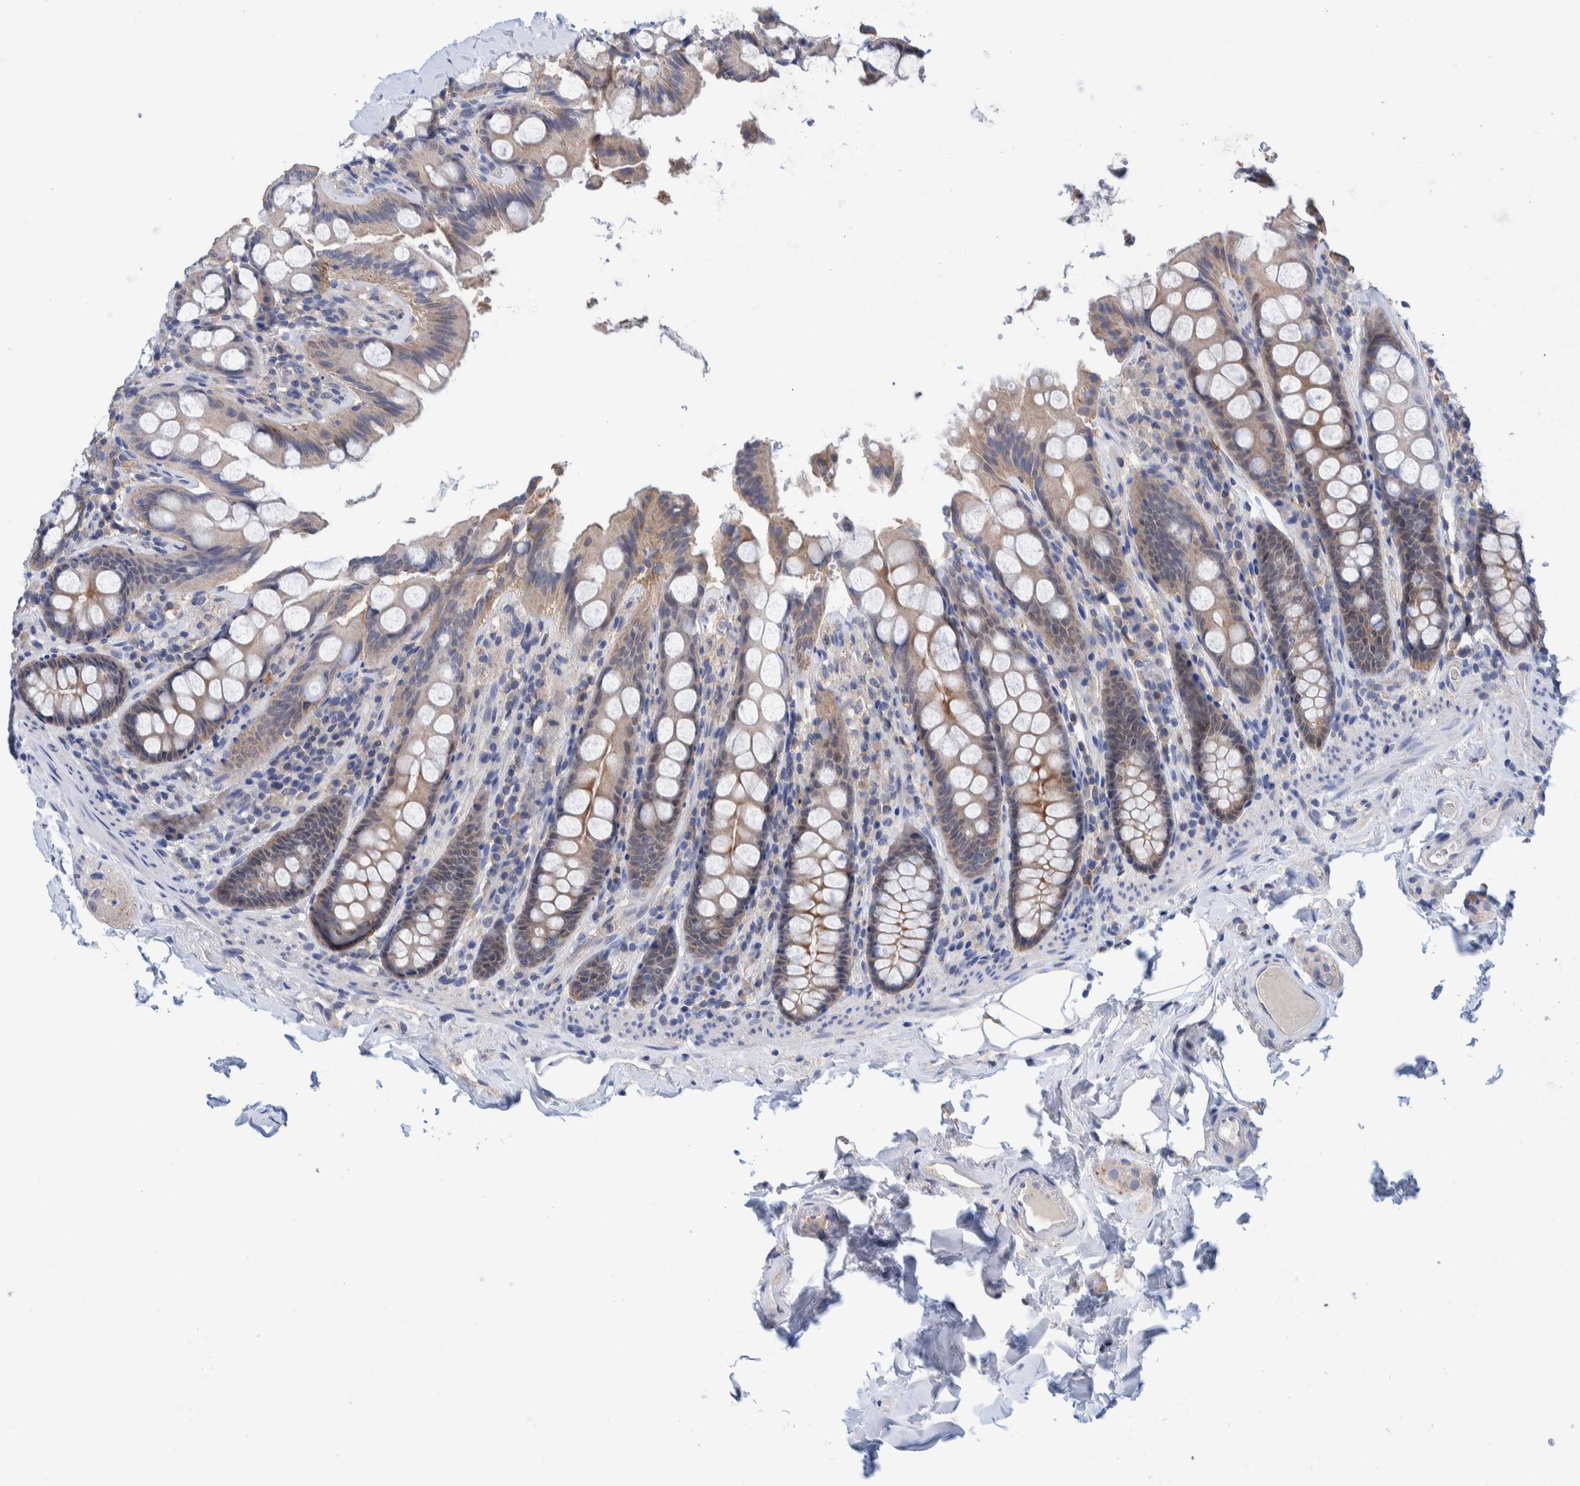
{"staining": {"intensity": "negative", "quantity": "none", "location": "none"}, "tissue": "colon", "cell_type": "Endothelial cells", "image_type": "normal", "snomed": [{"axis": "morphology", "description": "Normal tissue, NOS"}, {"axis": "topography", "description": "Colon"}, {"axis": "topography", "description": "Peripheral nerve tissue"}], "caption": "High power microscopy photomicrograph of an immunohistochemistry image of normal colon, revealing no significant expression in endothelial cells.", "gene": "PFAS", "patient": {"sex": "female", "age": 61}}